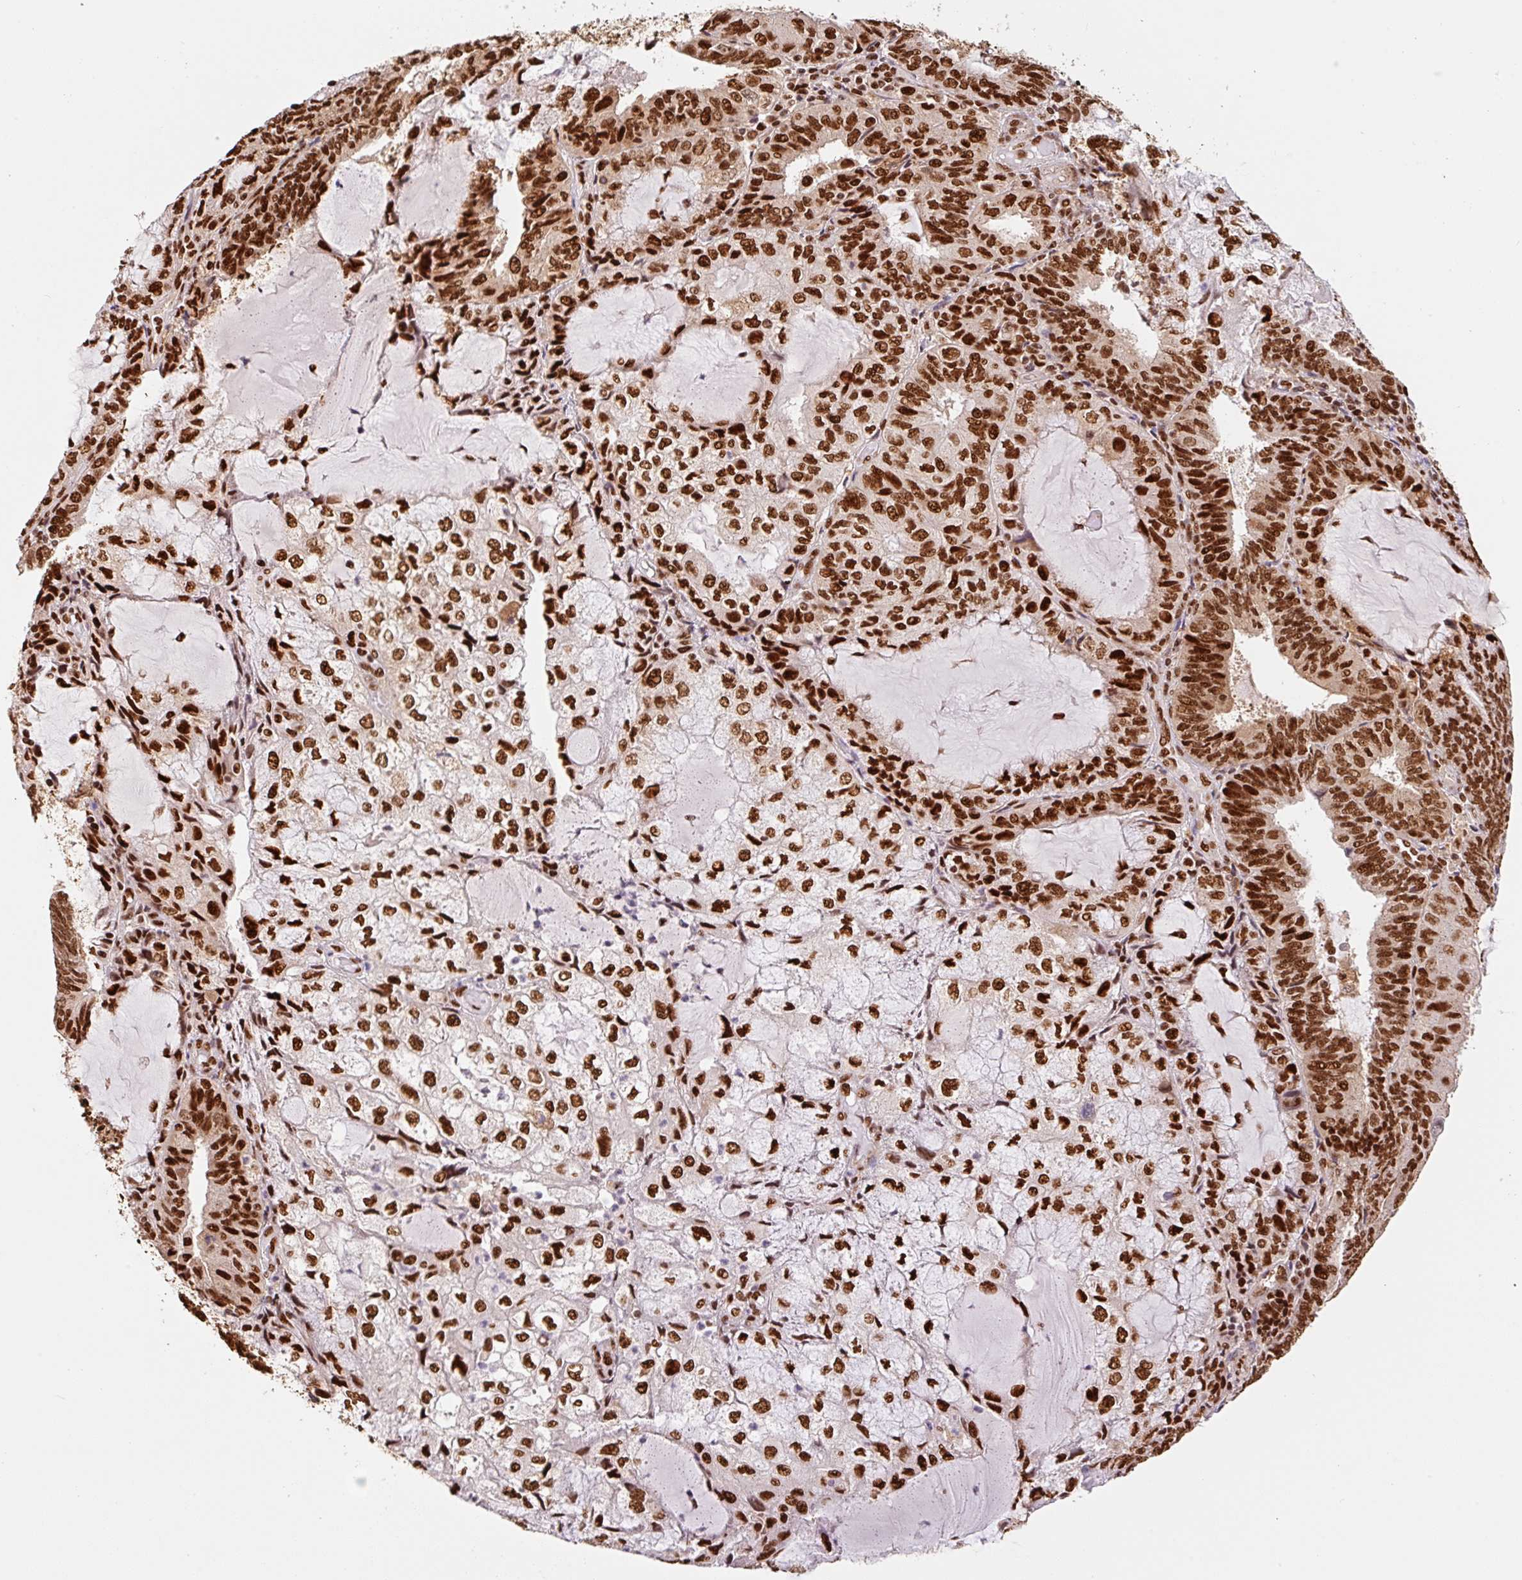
{"staining": {"intensity": "strong", "quantity": ">75%", "location": "nuclear"}, "tissue": "endometrial cancer", "cell_type": "Tumor cells", "image_type": "cancer", "snomed": [{"axis": "morphology", "description": "Adenocarcinoma, NOS"}, {"axis": "topography", "description": "Endometrium"}], "caption": "Endometrial cancer (adenocarcinoma) stained with a brown dye displays strong nuclear positive positivity in approximately >75% of tumor cells.", "gene": "GPR139", "patient": {"sex": "female", "age": 81}}